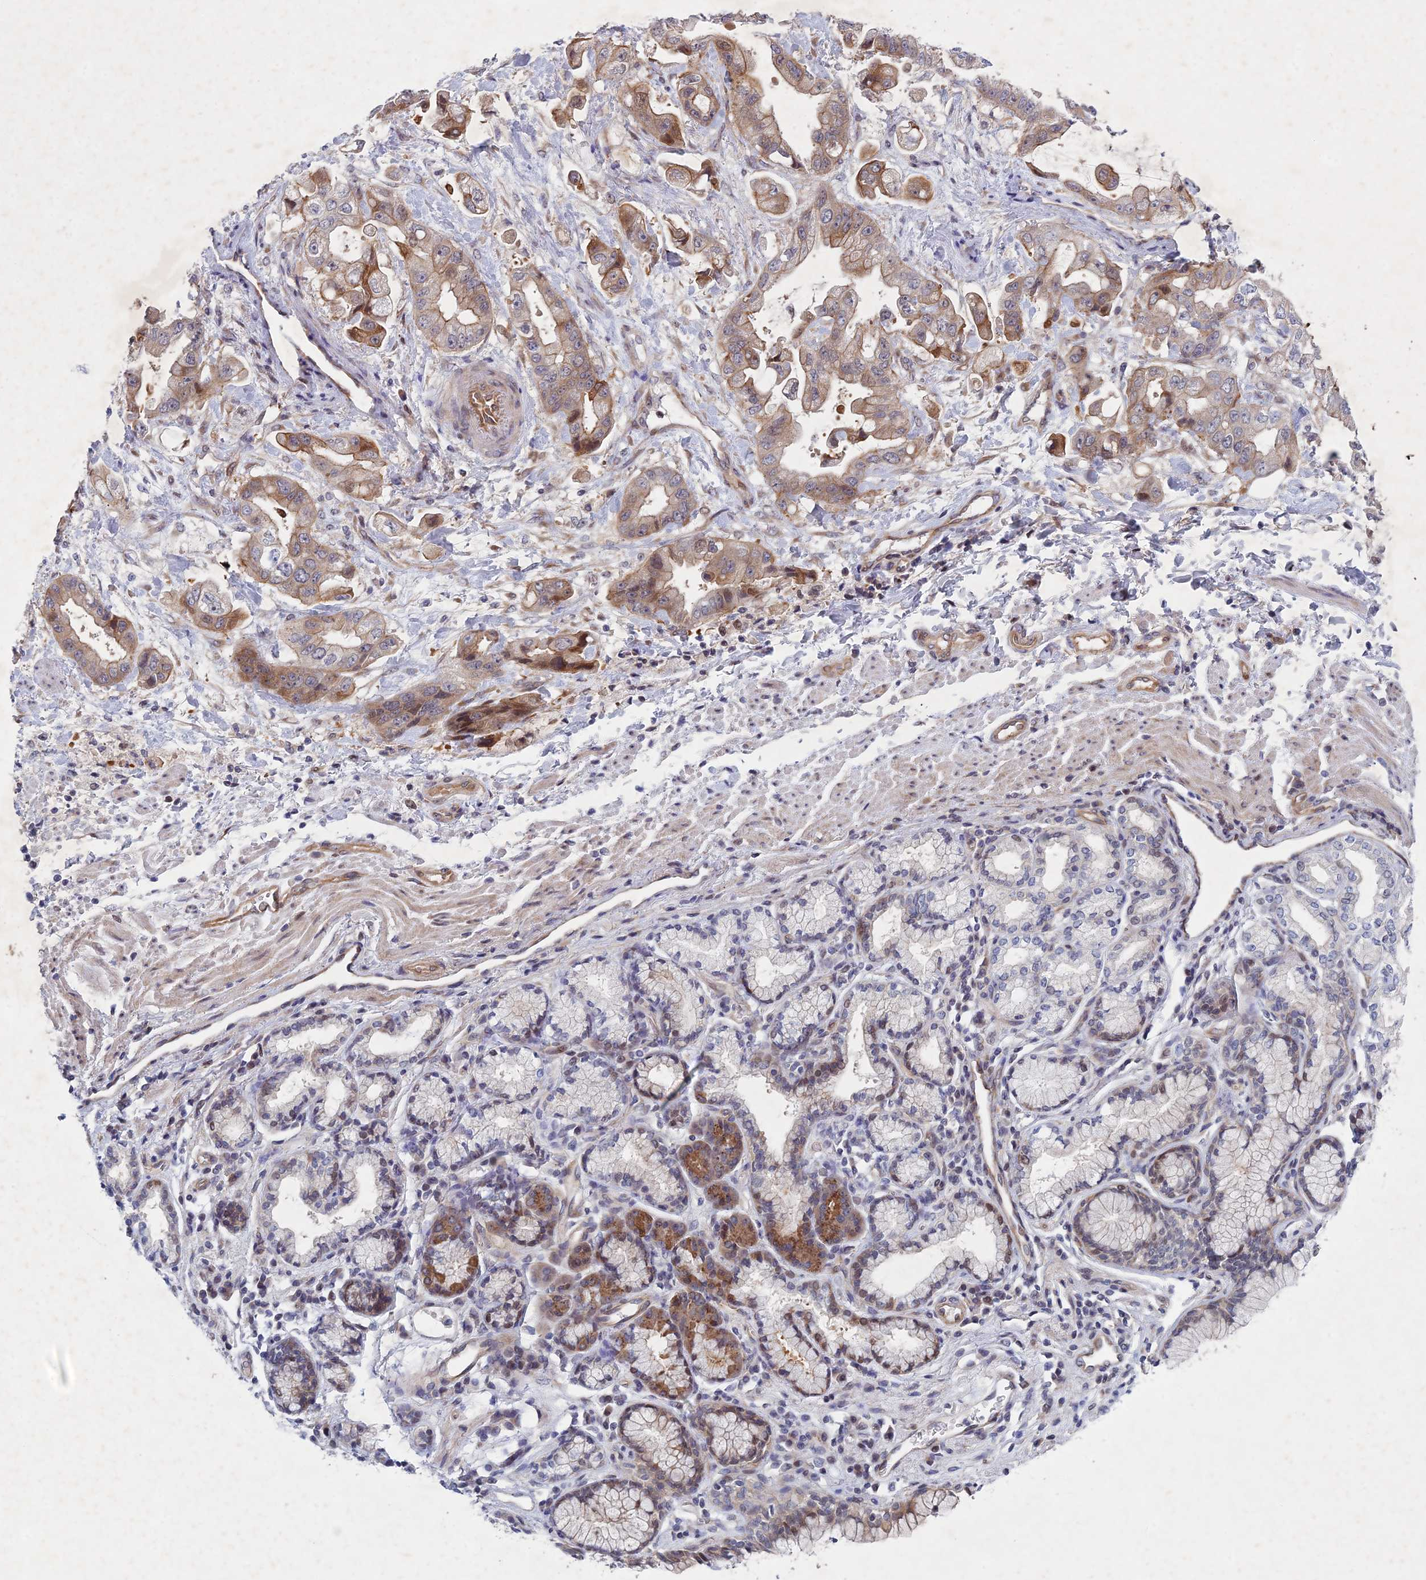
{"staining": {"intensity": "moderate", "quantity": "<25%", "location": "cytoplasmic/membranous"}, "tissue": "stomach cancer", "cell_type": "Tumor cells", "image_type": "cancer", "snomed": [{"axis": "morphology", "description": "Adenocarcinoma, NOS"}, {"axis": "topography", "description": "Stomach"}], "caption": "A low amount of moderate cytoplasmic/membranous staining is appreciated in approximately <25% of tumor cells in stomach cancer (adenocarcinoma) tissue.", "gene": "PTHLH", "patient": {"sex": "male", "age": 62}}